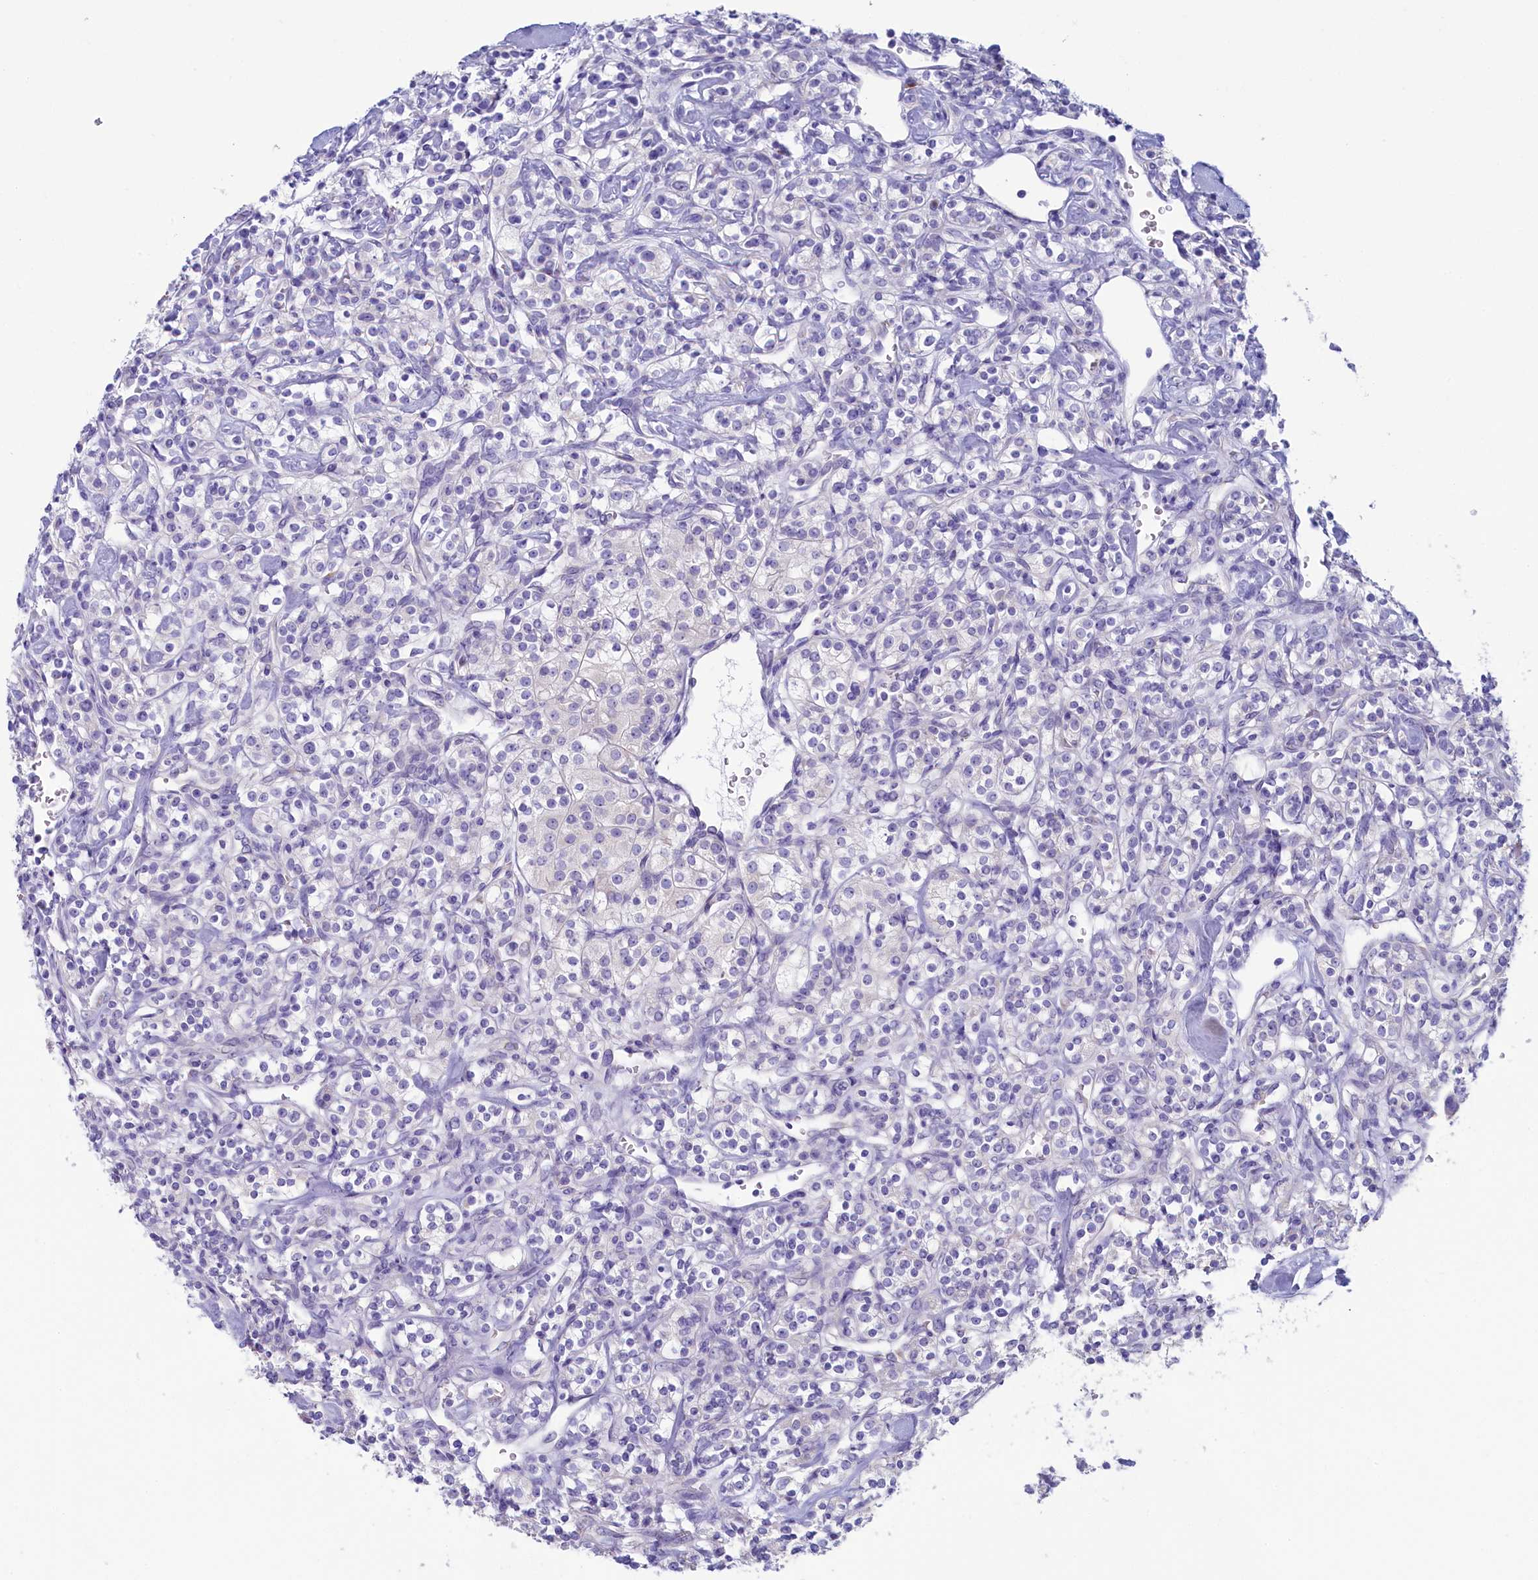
{"staining": {"intensity": "negative", "quantity": "none", "location": "none"}, "tissue": "renal cancer", "cell_type": "Tumor cells", "image_type": "cancer", "snomed": [{"axis": "morphology", "description": "Adenocarcinoma, NOS"}, {"axis": "topography", "description": "Kidney"}], "caption": "A photomicrograph of renal cancer (adenocarcinoma) stained for a protein shows no brown staining in tumor cells. (IHC, brightfield microscopy, high magnification).", "gene": "SKA3", "patient": {"sex": "male", "age": 77}}